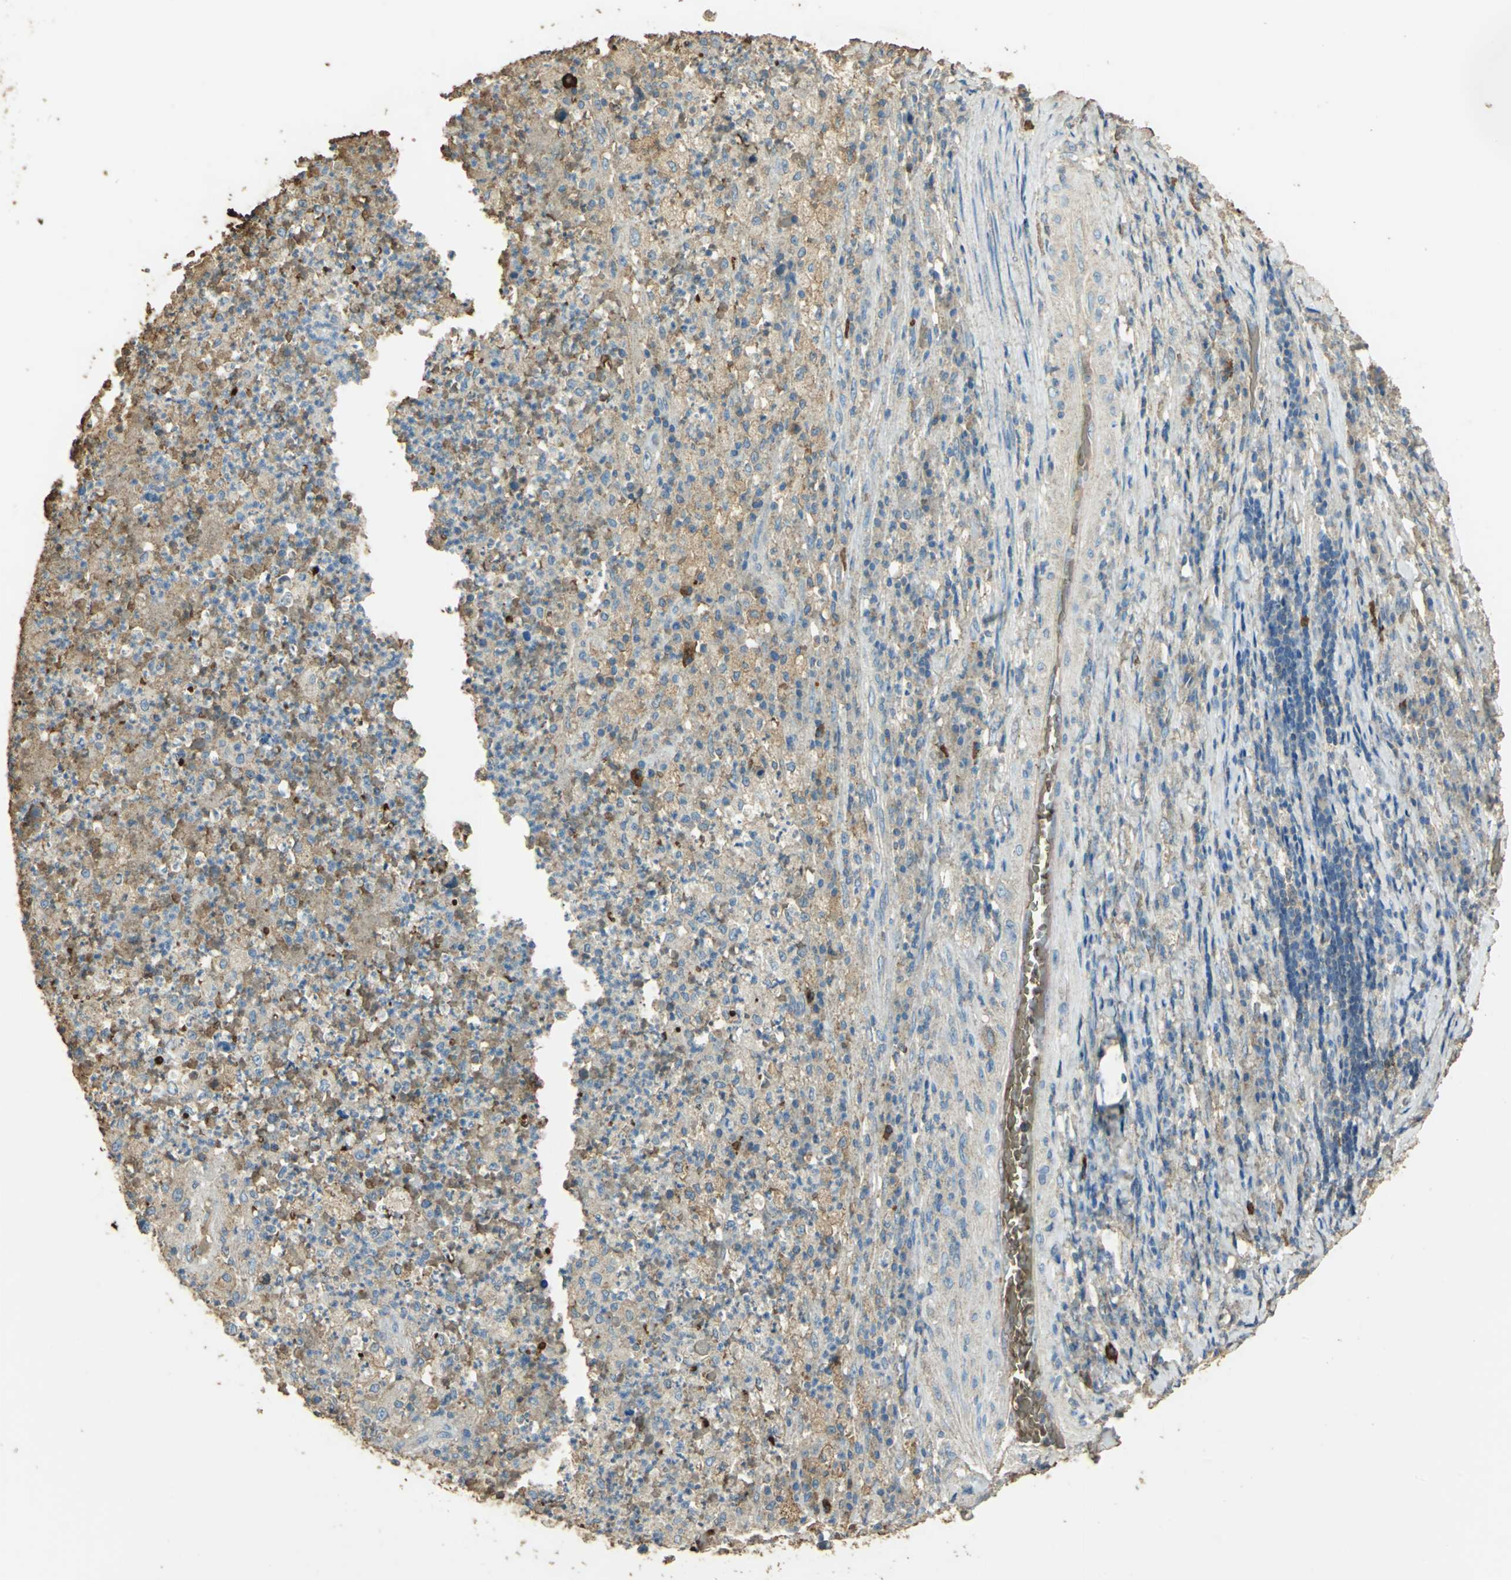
{"staining": {"intensity": "moderate", "quantity": "25%-75%", "location": "cytoplasmic/membranous"}, "tissue": "testis cancer", "cell_type": "Tumor cells", "image_type": "cancer", "snomed": [{"axis": "morphology", "description": "Necrosis, NOS"}, {"axis": "morphology", "description": "Carcinoma, Embryonal, NOS"}, {"axis": "topography", "description": "Testis"}], "caption": "DAB (3,3'-diaminobenzidine) immunohistochemical staining of human embryonal carcinoma (testis) exhibits moderate cytoplasmic/membranous protein staining in about 25%-75% of tumor cells.", "gene": "TRAPPC2", "patient": {"sex": "male", "age": 19}}